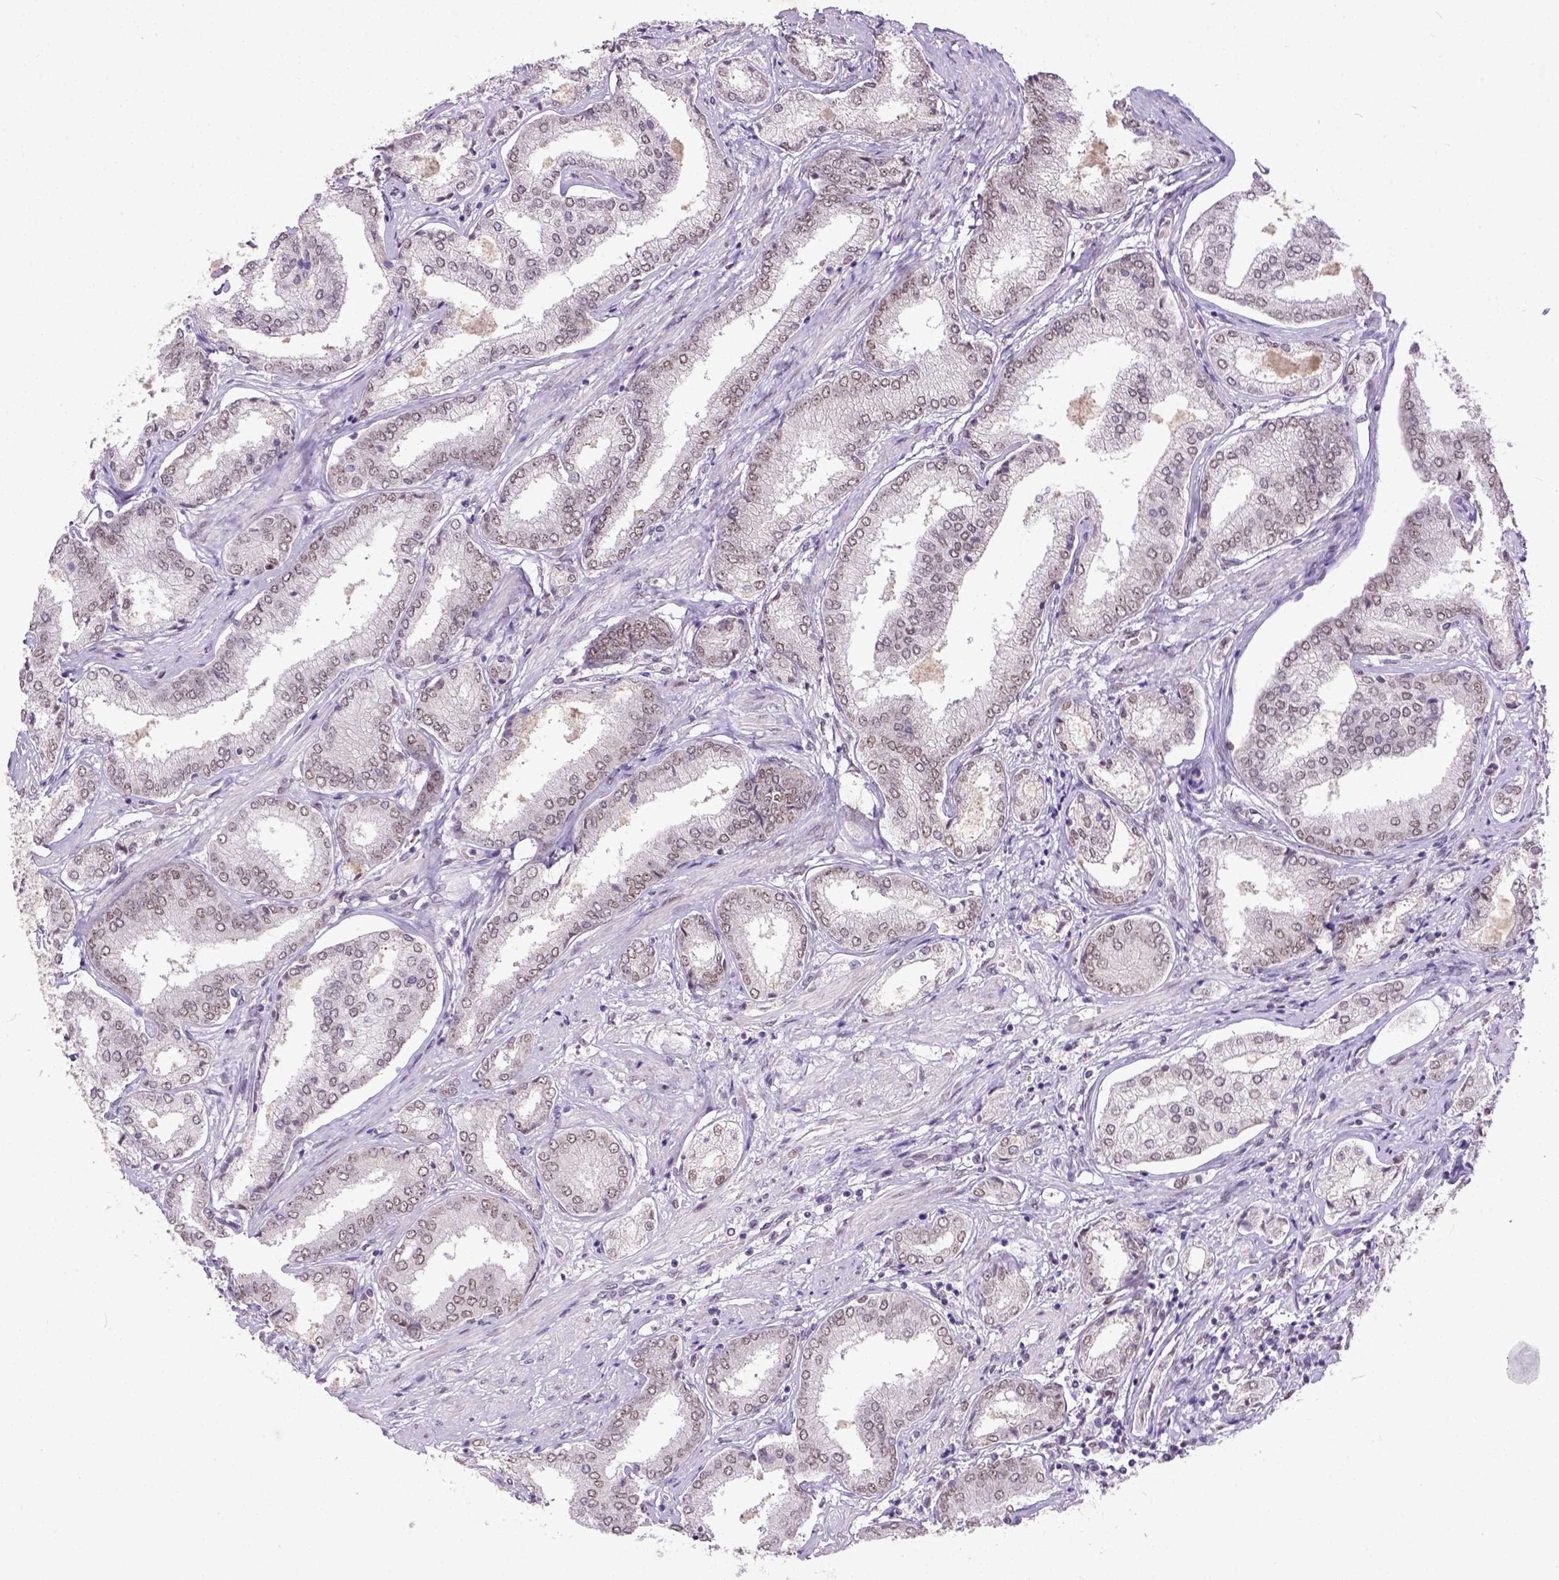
{"staining": {"intensity": "weak", "quantity": "25%-75%", "location": "nuclear"}, "tissue": "prostate cancer", "cell_type": "Tumor cells", "image_type": "cancer", "snomed": [{"axis": "morphology", "description": "Adenocarcinoma, NOS"}, {"axis": "topography", "description": "Prostate"}], "caption": "Human adenocarcinoma (prostate) stained with a brown dye reveals weak nuclear positive staining in about 25%-75% of tumor cells.", "gene": "ERCC1", "patient": {"sex": "male", "age": 63}}